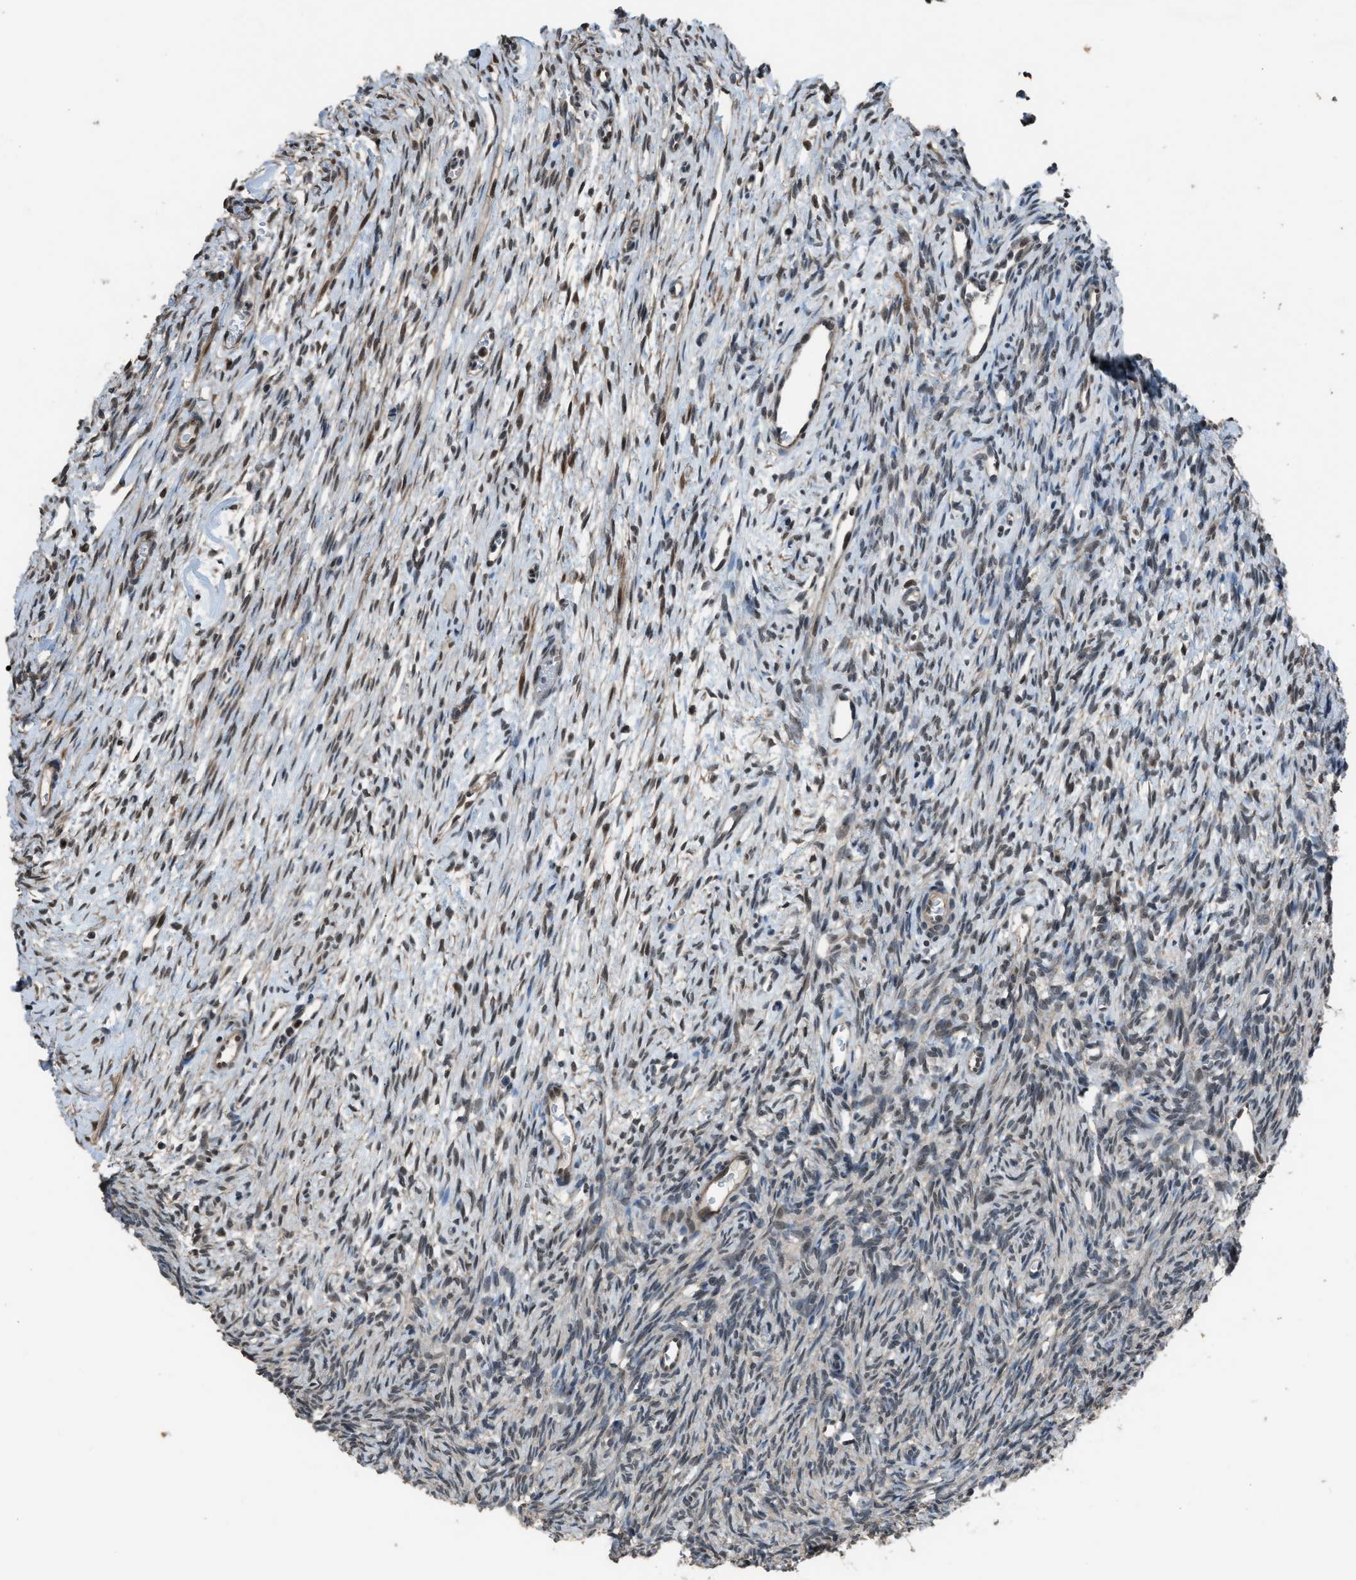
{"staining": {"intensity": "moderate", "quantity": ">75%", "location": "cytoplasmic/membranous"}, "tissue": "ovary", "cell_type": "Follicle cells", "image_type": "normal", "snomed": [{"axis": "morphology", "description": "Normal tissue, NOS"}, {"axis": "topography", "description": "Ovary"}], "caption": "This image displays IHC staining of normal ovary, with medium moderate cytoplasmic/membranous expression in about >75% of follicle cells.", "gene": "KPNA6", "patient": {"sex": "female", "age": 33}}